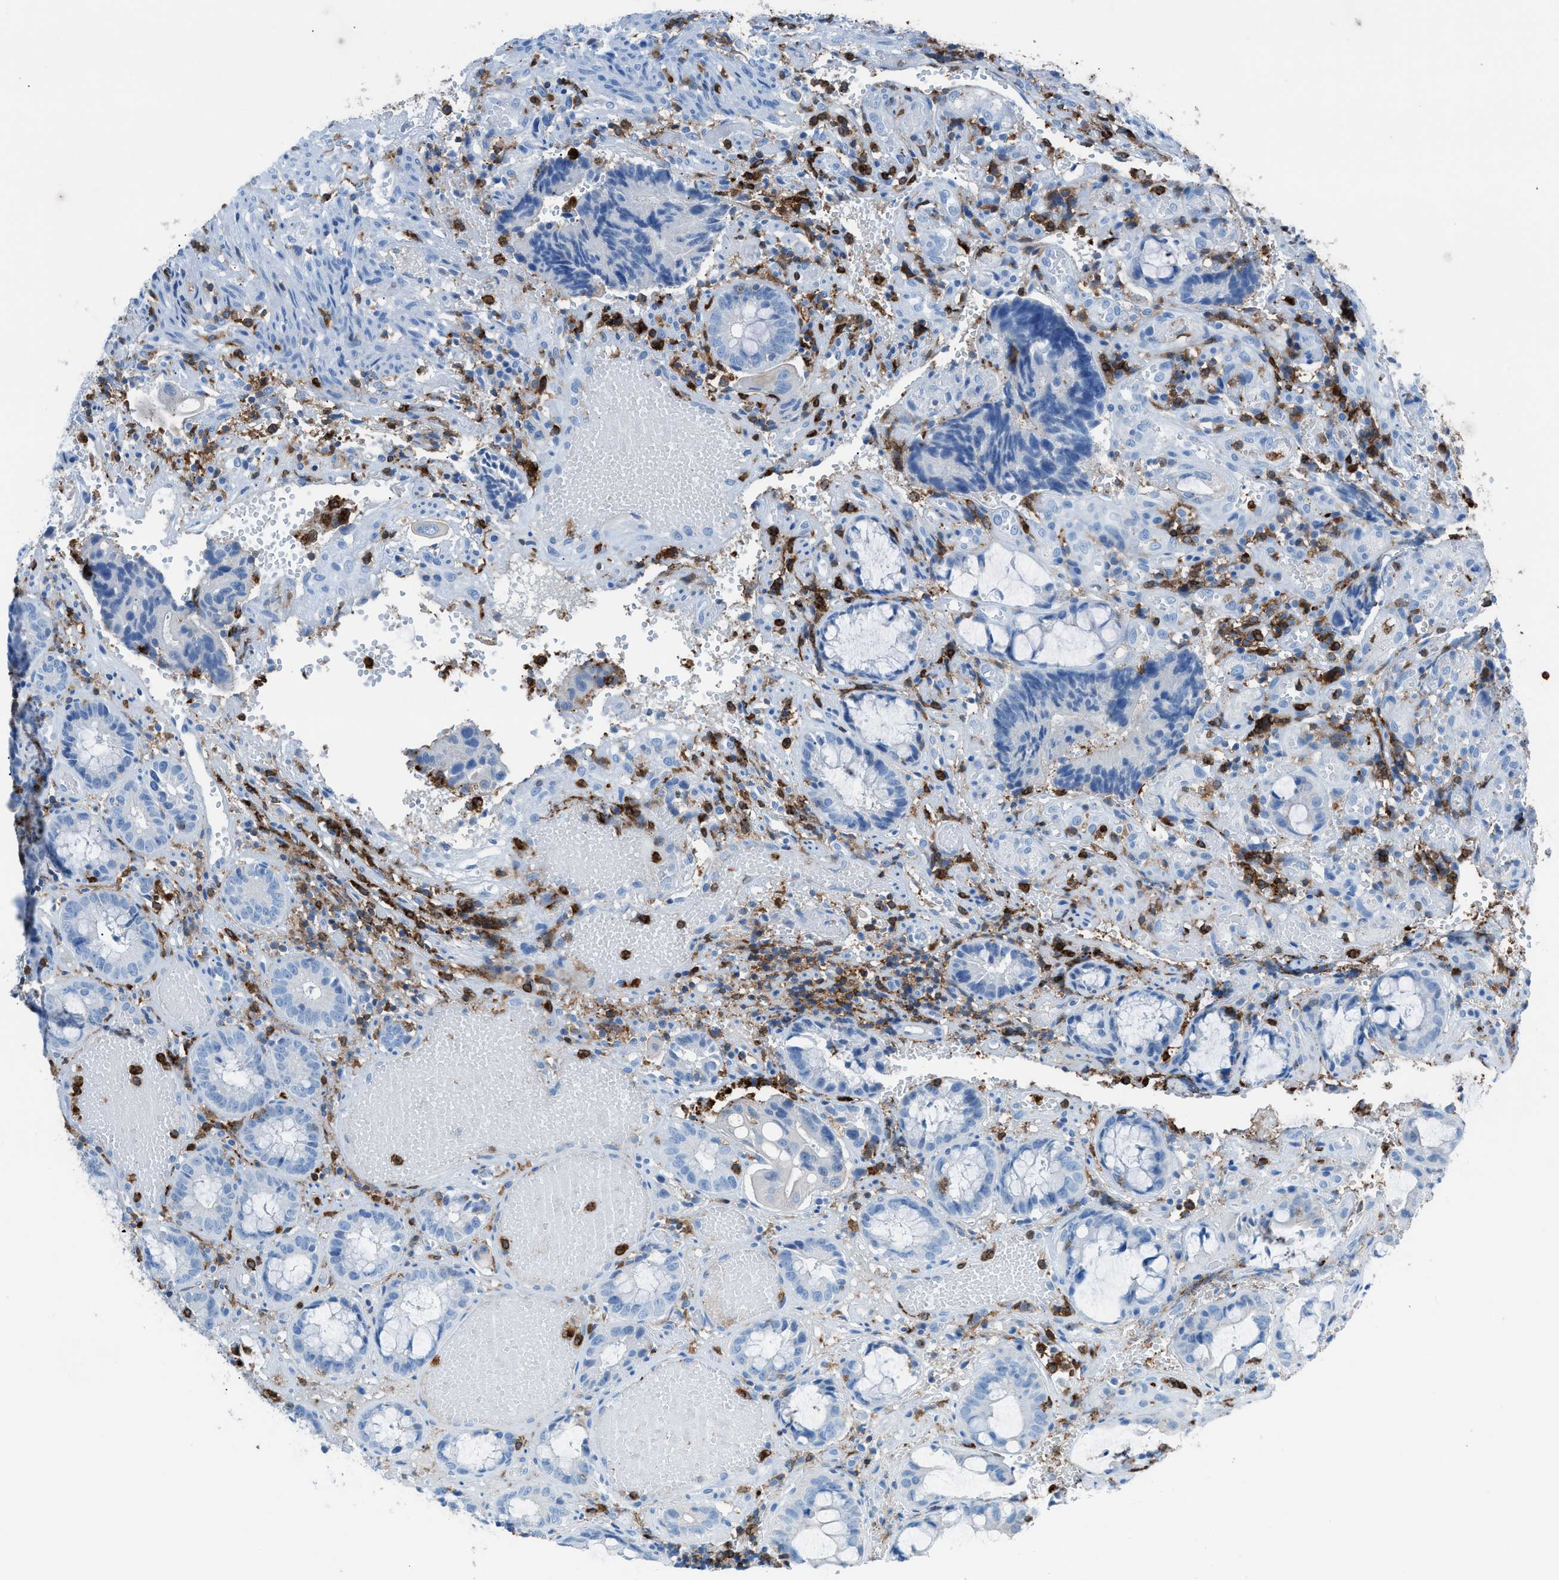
{"staining": {"intensity": "negative", "quantity": "none", "location": "none"}, "tissue": "colorectal cancer", "cell_type": "Tumor cells", "image_type": "cancer", "snomed": [{"axis": "morphology", "description": "Adenocarcinoma, NOS"}, {"axis": "topography", "description": "Colon"}], "caption": "Histopathology image shows no protein staining in tumor cells of adenocarcinoma (colorectal) tissue.", "gene": "ITGB2", "patient": {"sex": "female", "age": 57}}